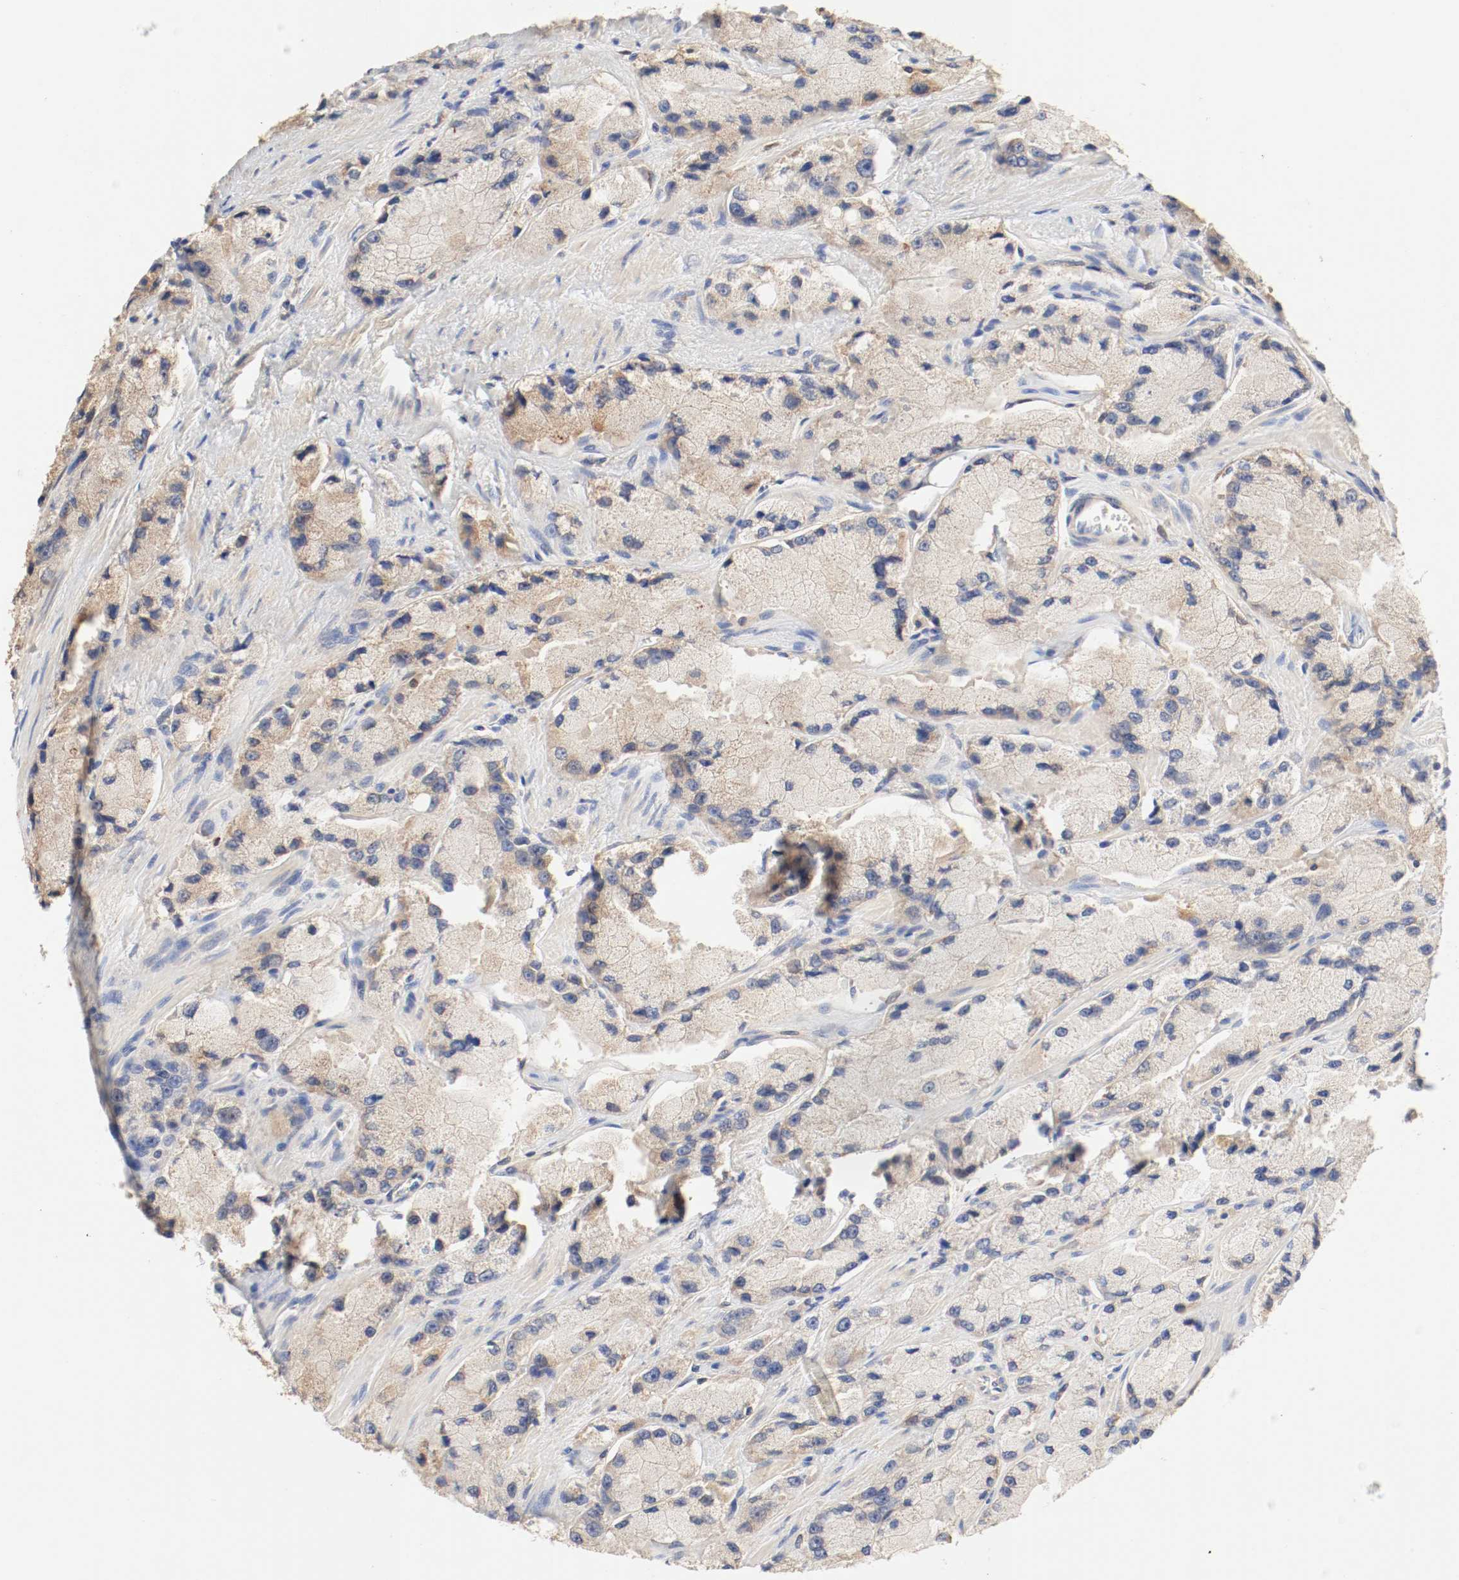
{"staining": {"intensity": "moderate", "quantity": ">75%", "location": "cytoplasmic/membranous"}, "tissue": "prostate cancer", "cell_type": "Tumor cells", "image_type": "cancer", "snomed": [{"axis": "morphology", "description": "Adenocarcinoma, High grade"}, {"axis": "topography", "description": "Prostate"}], "caption": "The histopathology image reveals a brown stain indicating the presence of a protein in the cytoplasmic/membranous of tumor cells in prostate adenocarcinoma (high-grade).", "gene": "GIT1", "patient": {"sex": "male", "age": 58}}